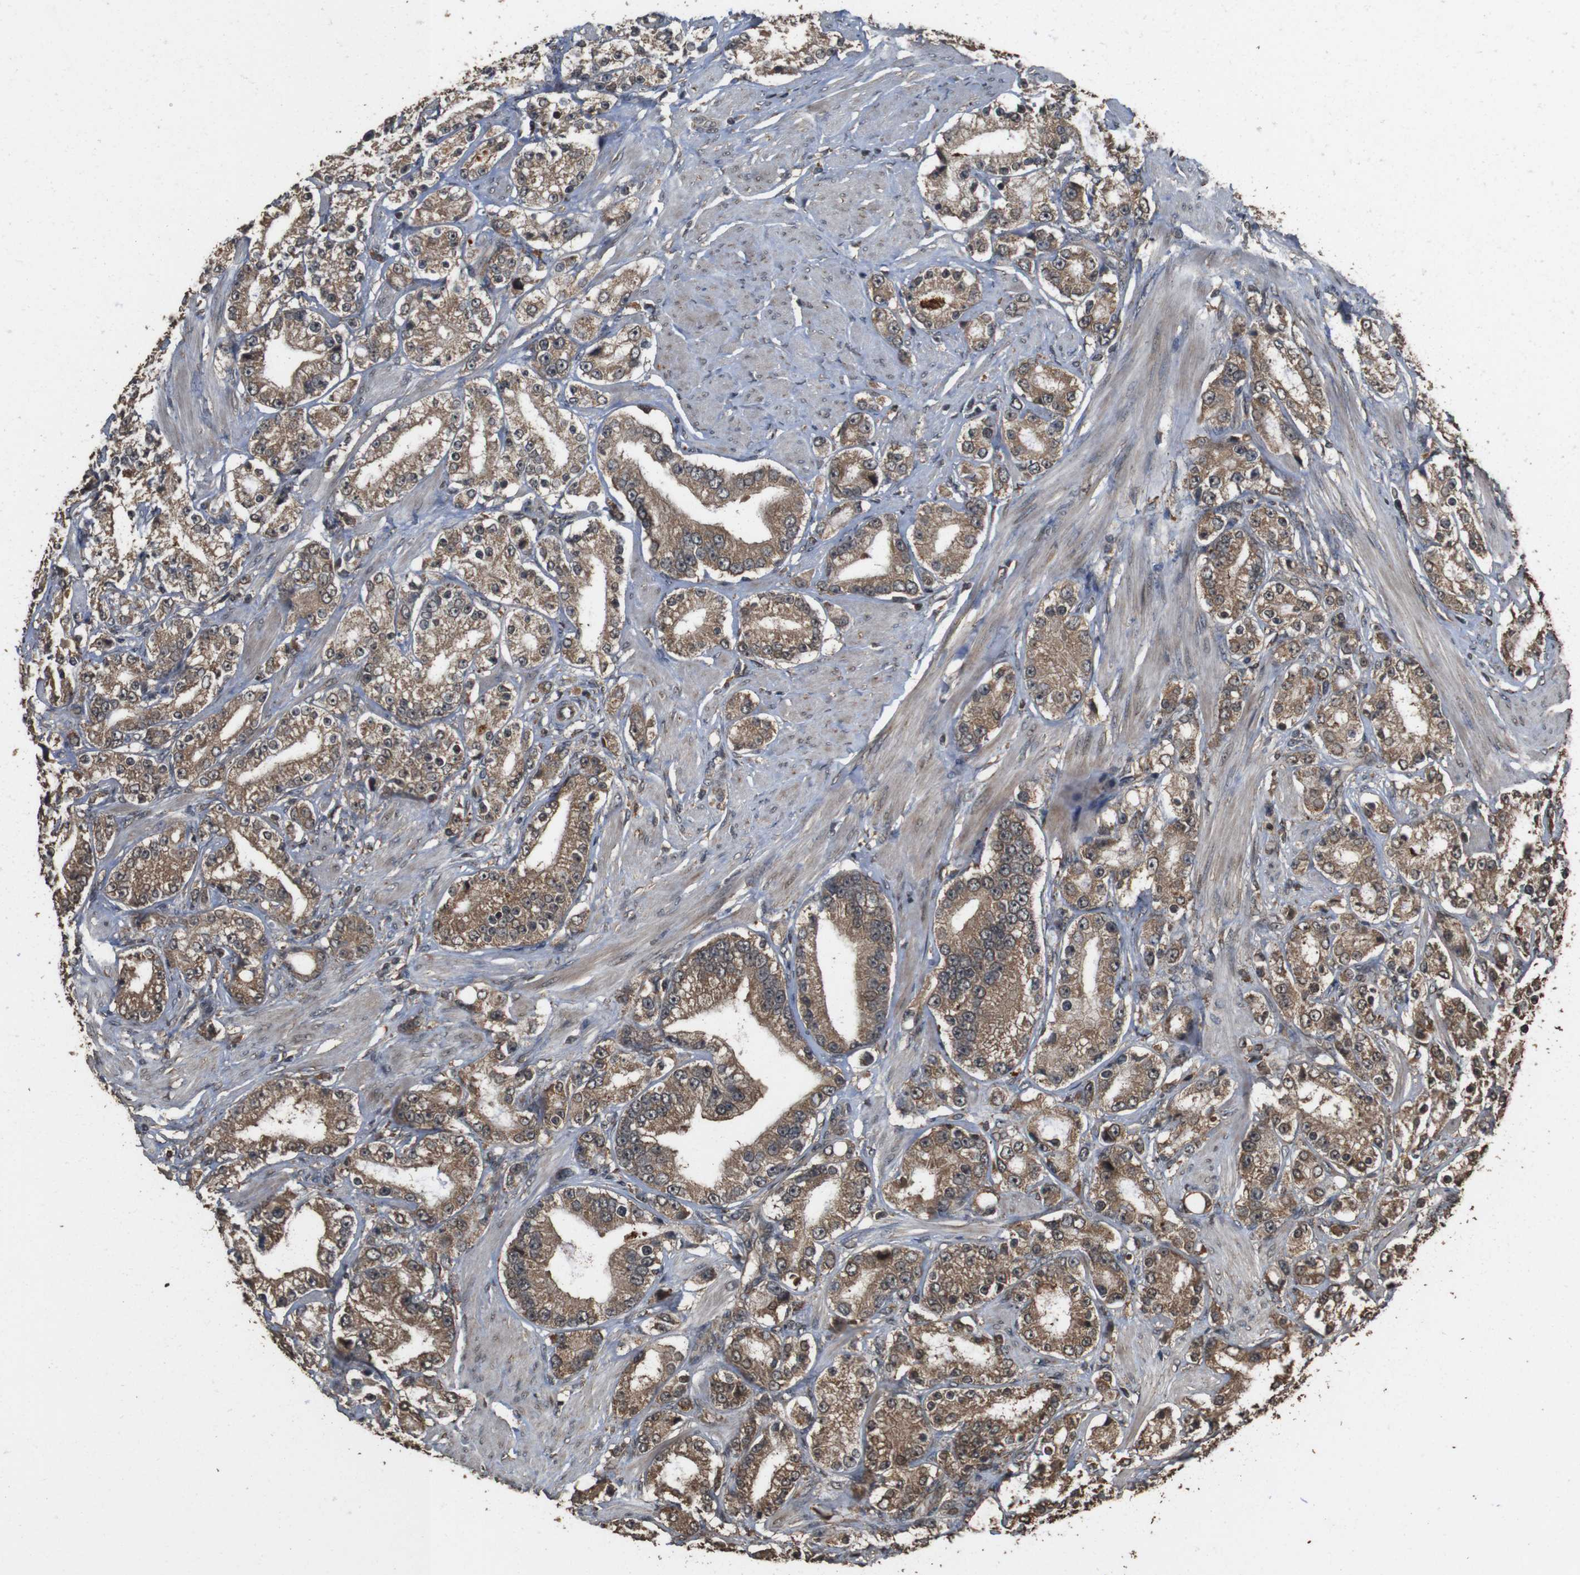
{"staining": {"intensity": "moderate", "quantity": ">75%", "location": "cytoplasmic/membranous"}, "tissue": "prostate cancer", "cell_type": "Tumor cells", "image_type": "cancer", "snomed": [{"axis": "morphology", "description": "Adenocarcinoma, Low grade"}, {"axis": "topography", "description": "Prostate"}], "caption": "A high-resolution micrograph shows immunohistochemistry (IHC) staining of low-grade adenocarcinoma (prostate), which demonstrates moderate cytoplasmic/membranous positivity in approximately >75% of tumor cells.", "gene": "RRAS2", "patient": {"sex": "male", "age": 63}}